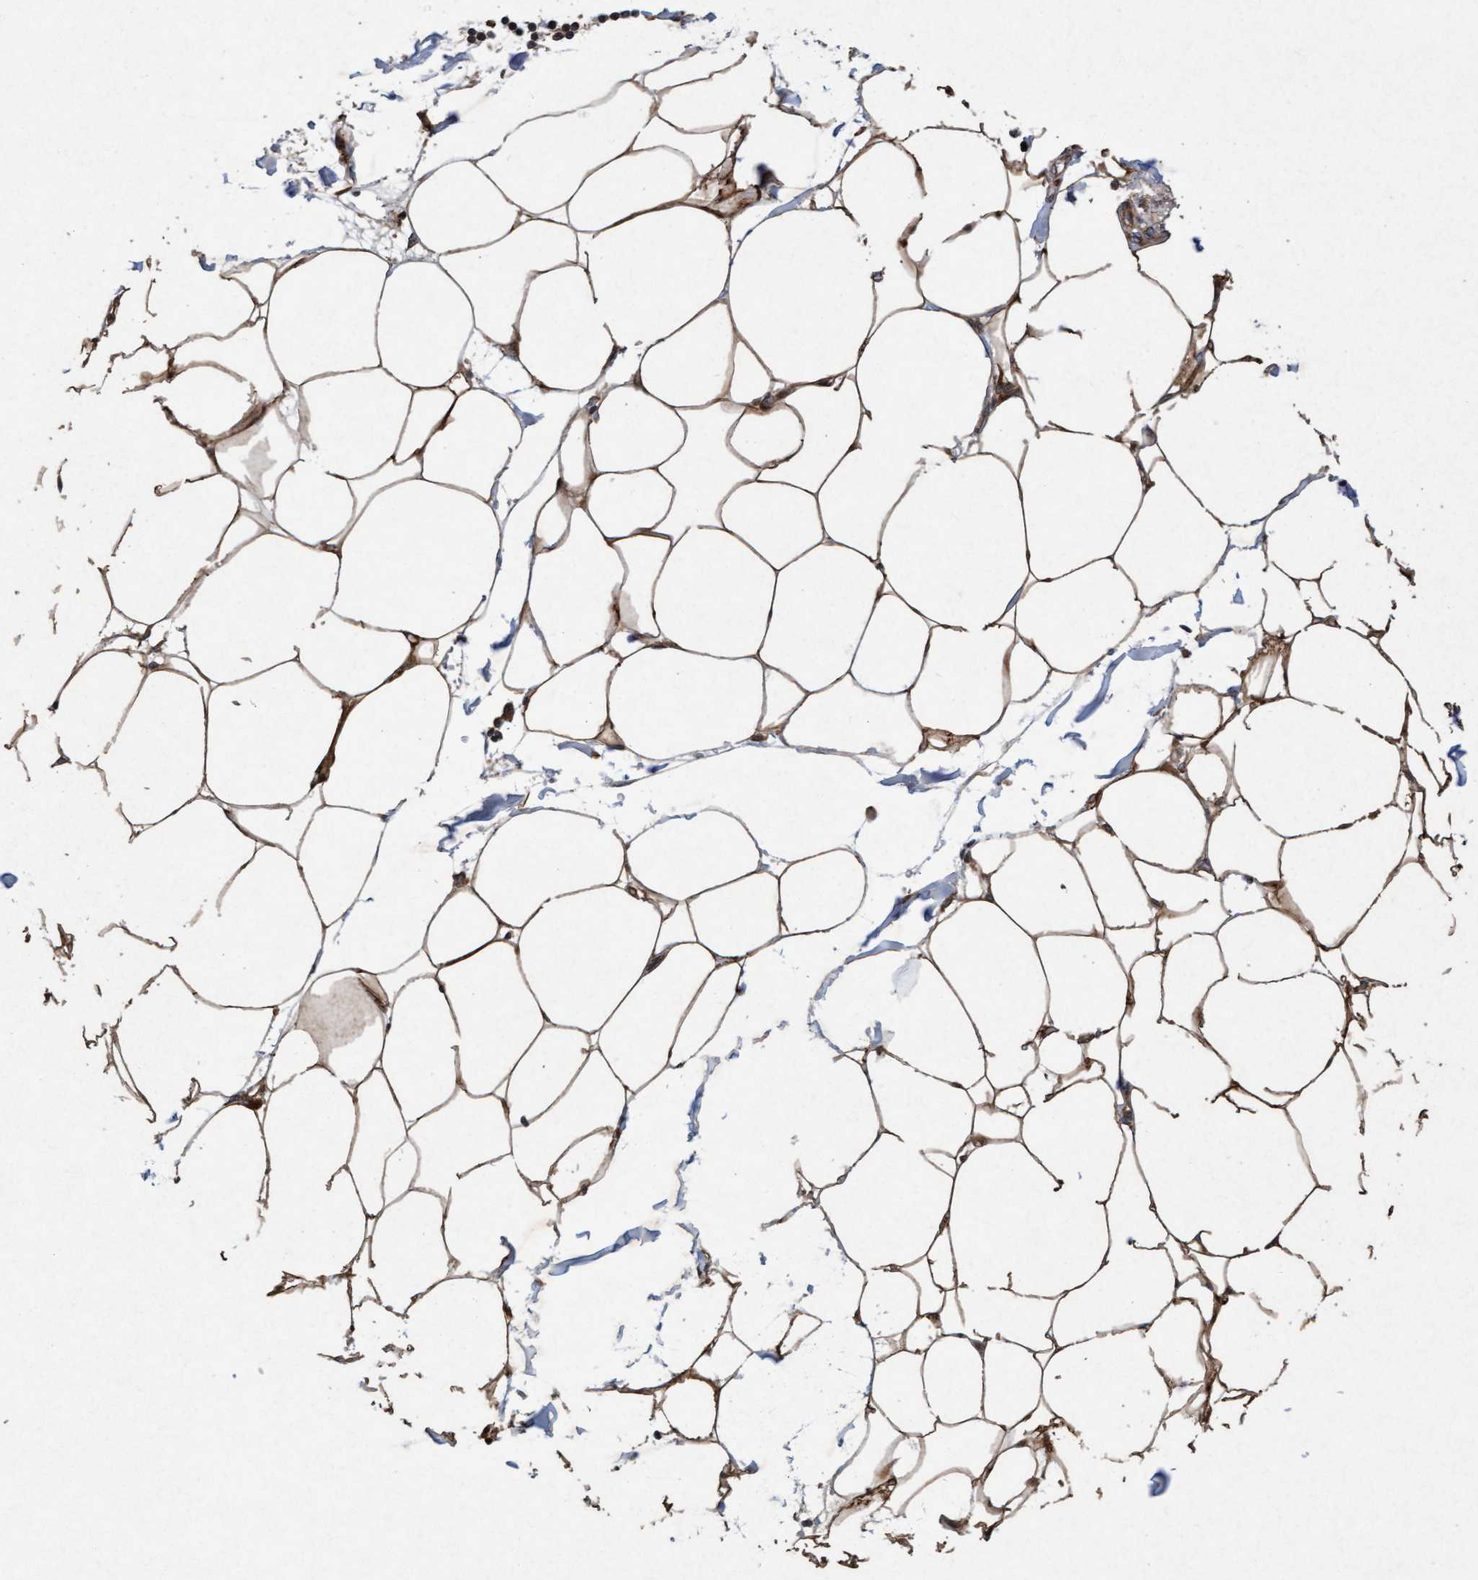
{"staining": {"intensity": "moderate", "quantity": "25%-75%", "location": "cytoplasmic/membranous"}, "tissue": "adipose tissue", "cell_type": "Adipocytes", "image_type": "normal", "snomed": [{"axis": "morphology", "description": "Normal tissue, NOS"}, {"axis": "morphology", "description": "Adenocarcinoma, NOS"}, {"axis": "topography", "description": "Colon"}, {"axis": "topography", "description": "Peripheral nerve tissue"}], "caption": "High-power microscopy captured an immunohistochemistry photomicrograph of benign adipose tissue, revealing moderate cytoplasmic/membranous staining in about 25%-75% of adipocytes.", "gene": "ELP5", "patient": {"sex": "male", "age": 14}}